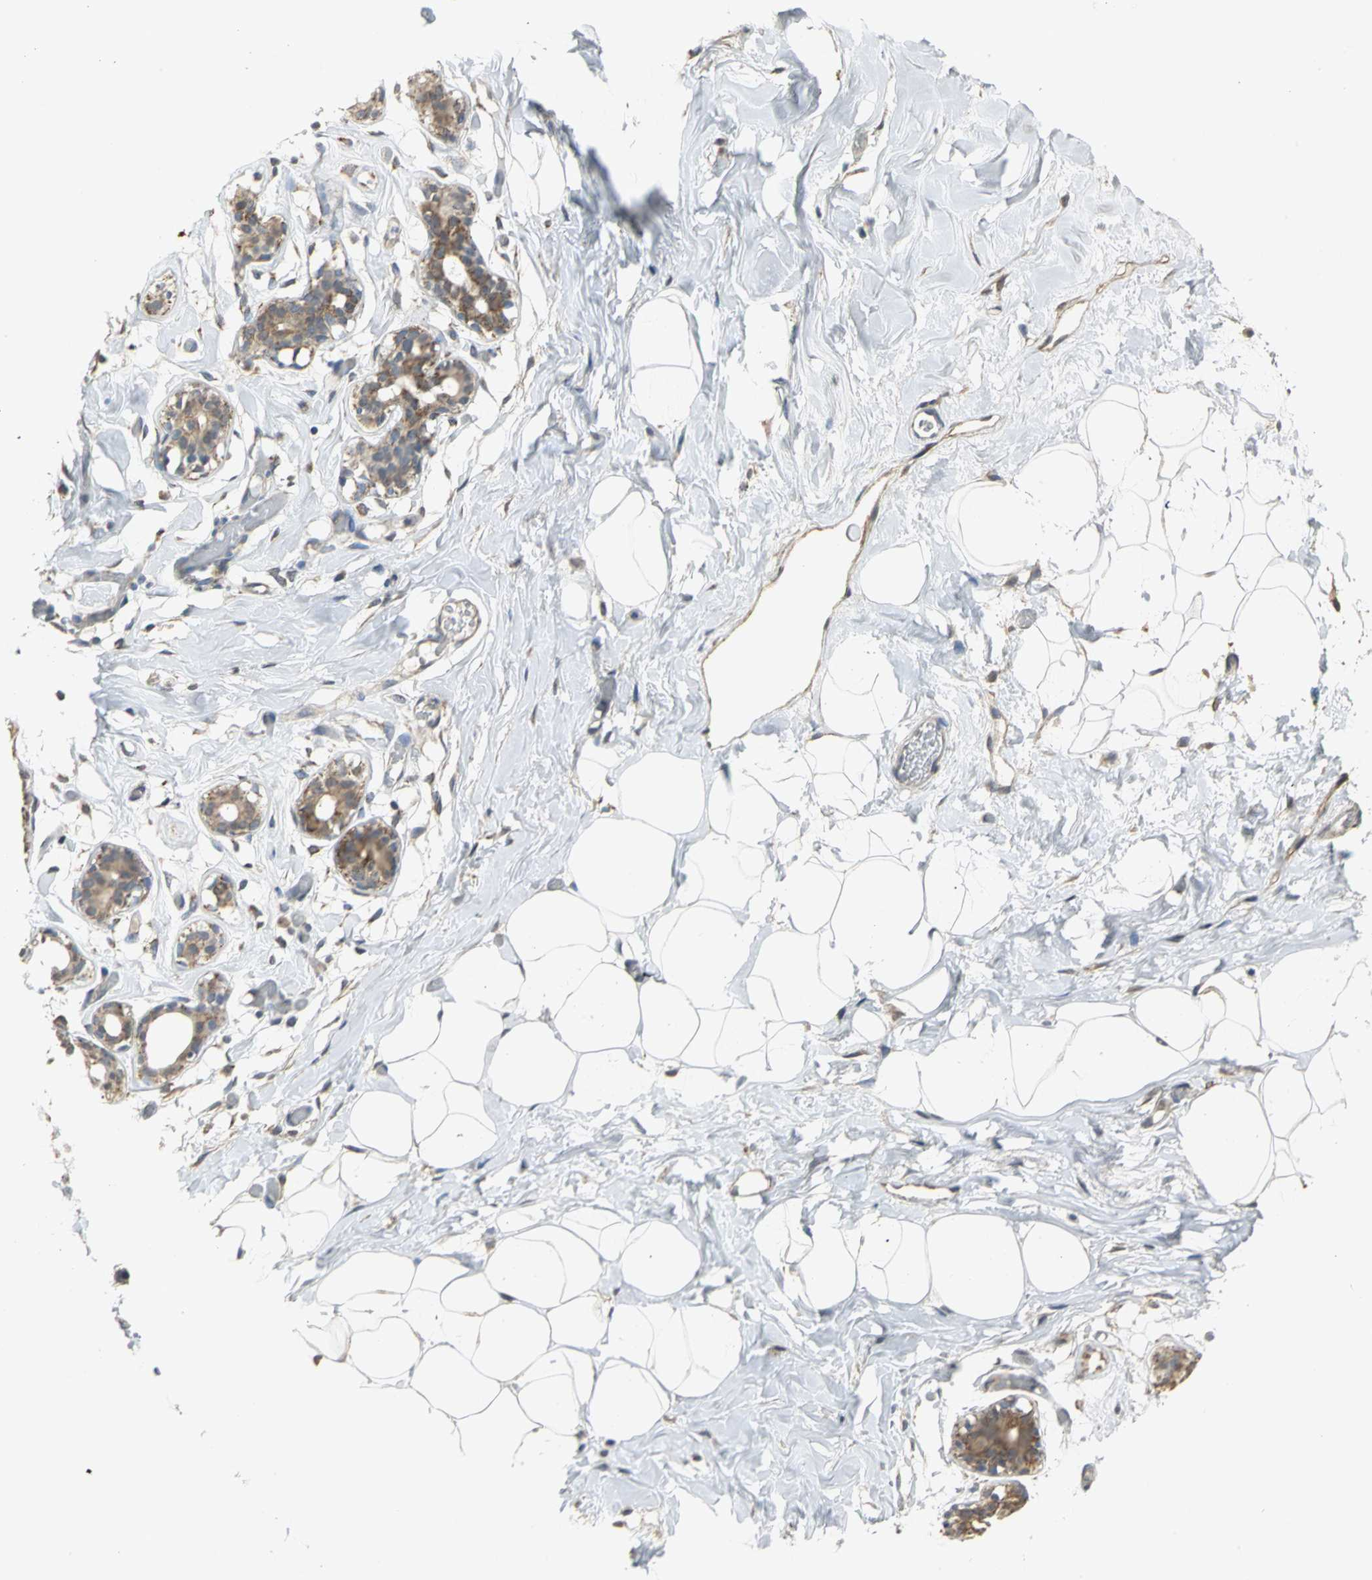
{"staining": {"intensity": "weak", "quantity": "25%-75%", "location": "cytoplasmic/membranous"}, "tissue": "adipose tissue", "cell_type": "Adipocytes", "image_type": "normal", "snomed": [{"axis": "morphology", "description": "Normal tissue, NOS"}, {"axis": "topography", "description": "Breast"}, {"axis": "topography", "description": "Soft tissue"}], "caption": "Human adipose tissue stained with a brown dye demonstrates weak cytoplasmic/membranous positive positivity in about 25%-75% of adipocytes.", "gene": "NDUFB5", "patient": {"sex": "female", "age": 25}}